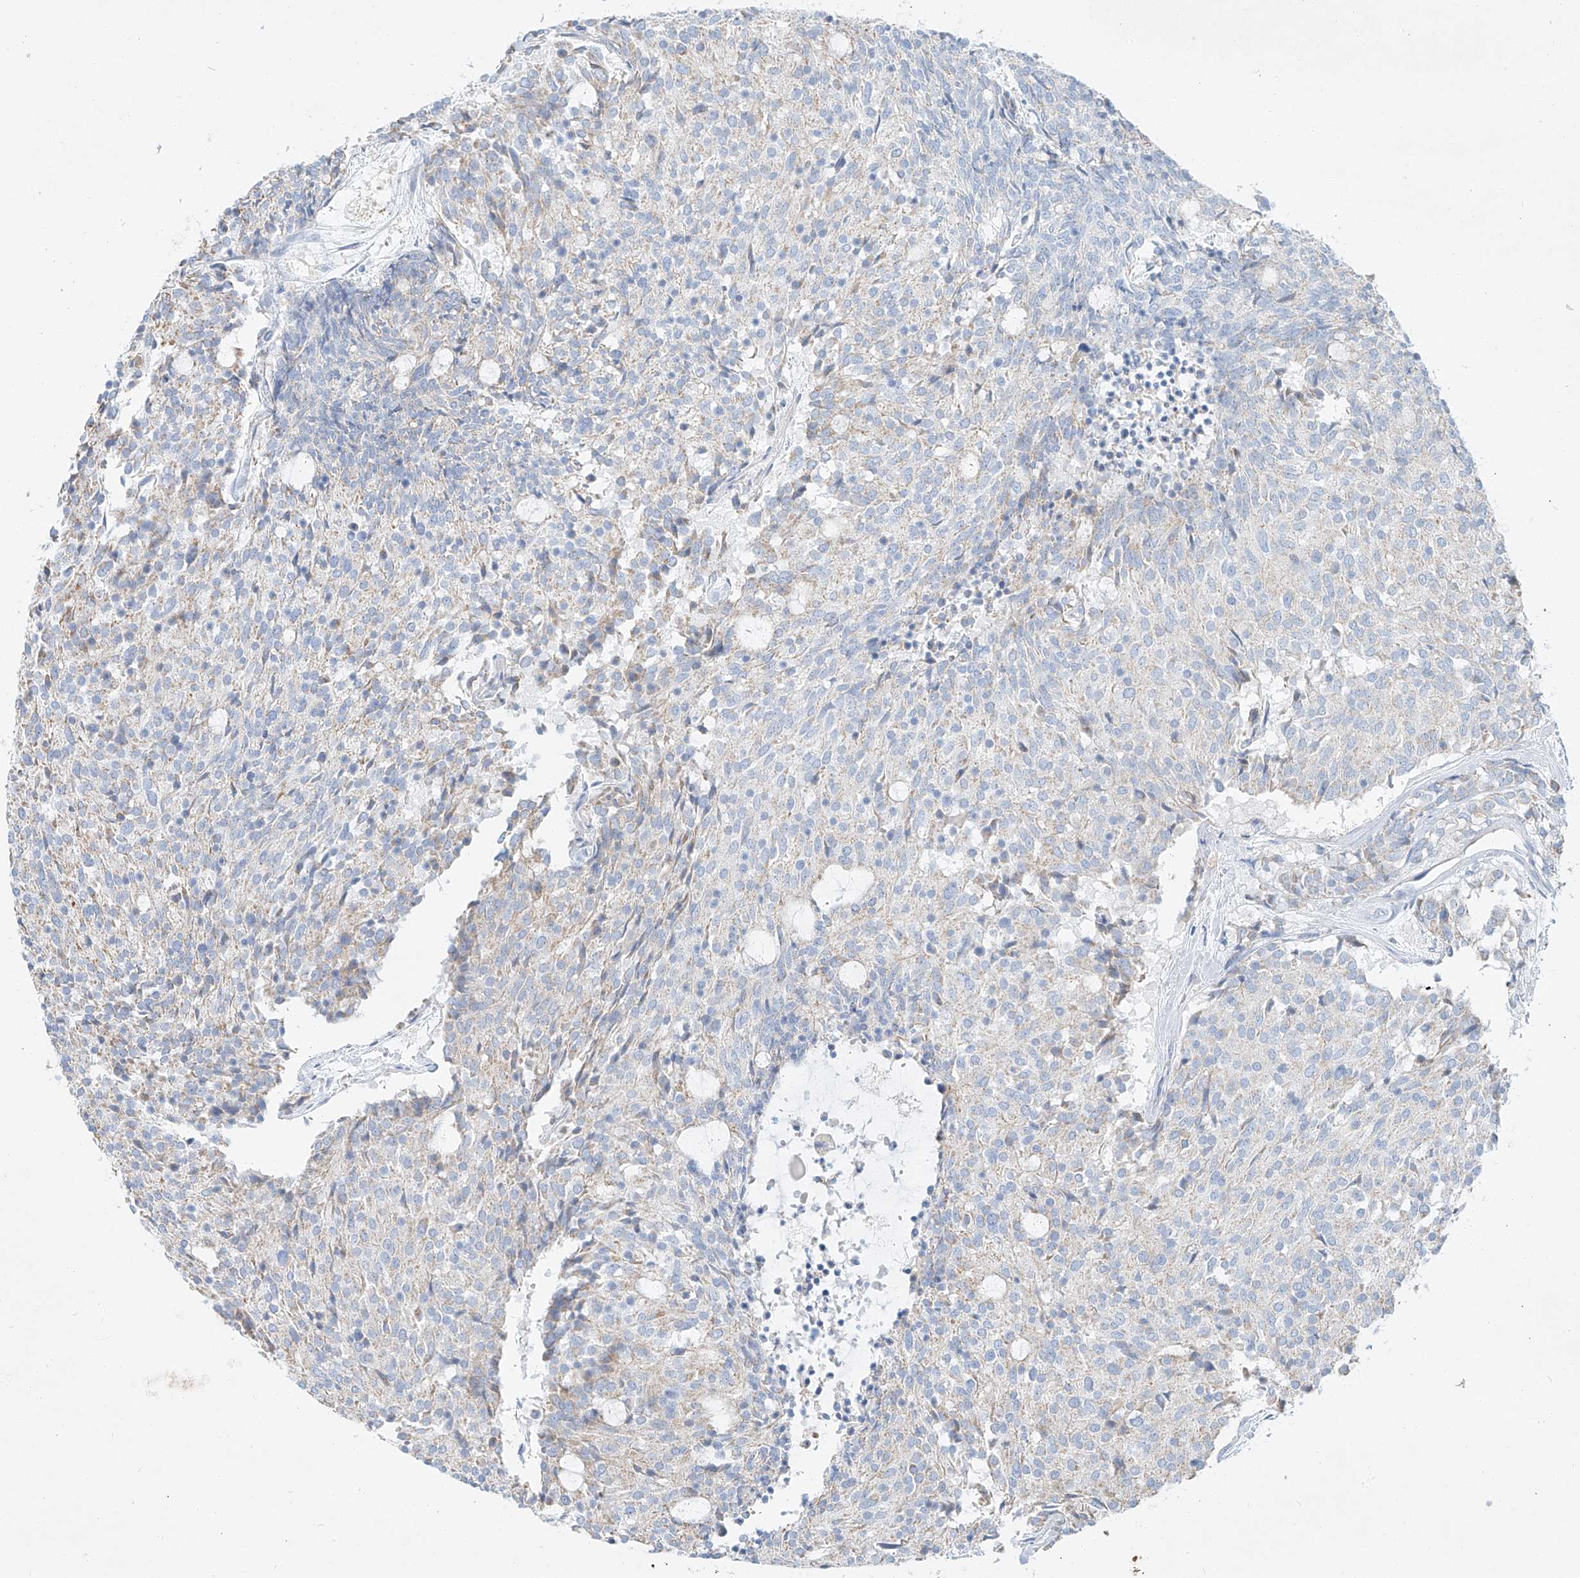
{"staining": {"intensity": "negative", "quantity": "none", "location": "none"}, "tissue": "carcinoid", "cell_type": "Tumor cells", "image_type": "cancer", "snomed": [{"axis": "morphology", "description": "Carcinoid, malignant, NOS"}, {"axis": "topography", "description": "Pancreas"}], "caption": "IHC of human carcinoid shows no positivity in tumor cells.", "gene": "AJM1", "patient": {"sex": "female", "age": 54}}